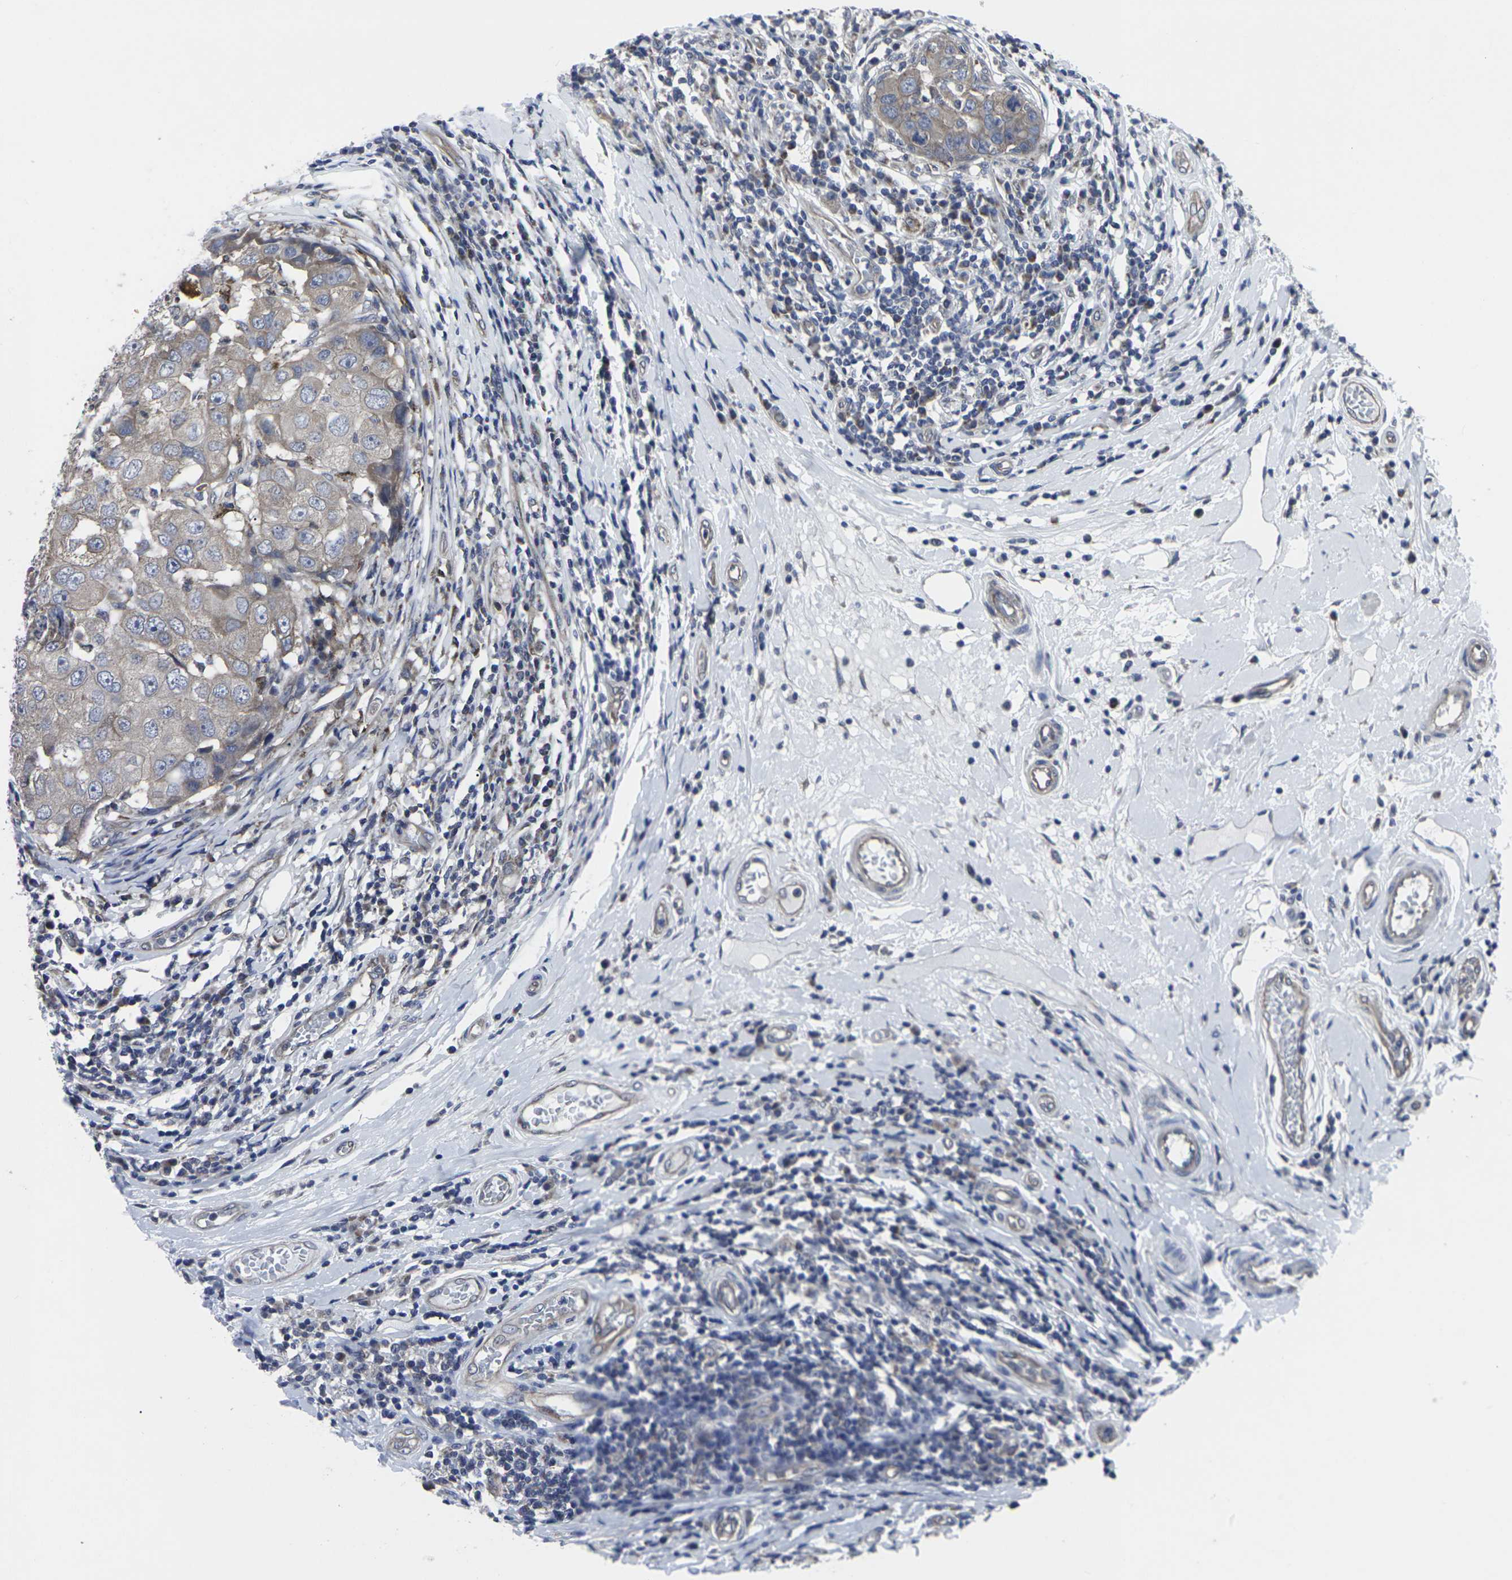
{"staining": {"intensity": "weak", "quantity": ">75%", "location": "cytoplasmic/membranous"}, "tissue": "breast cancer", "cell_type": "Tumor cells", "image_type": "cancer", "snomed": [{"axis": "morphology", "description": "Duct carcinoma"}, {"axis": "topography", "description": "Breast"}], "caption": "Immunohistochemical staining of human breast cancer (invasive ductal carcinoma) displays low levels of weak cytoplasmic/membranous protein positivity in approximately >75% of tumor cells.", "gene": "MAPKAPK2", "patient": {"sex": "female", "age": 27}}